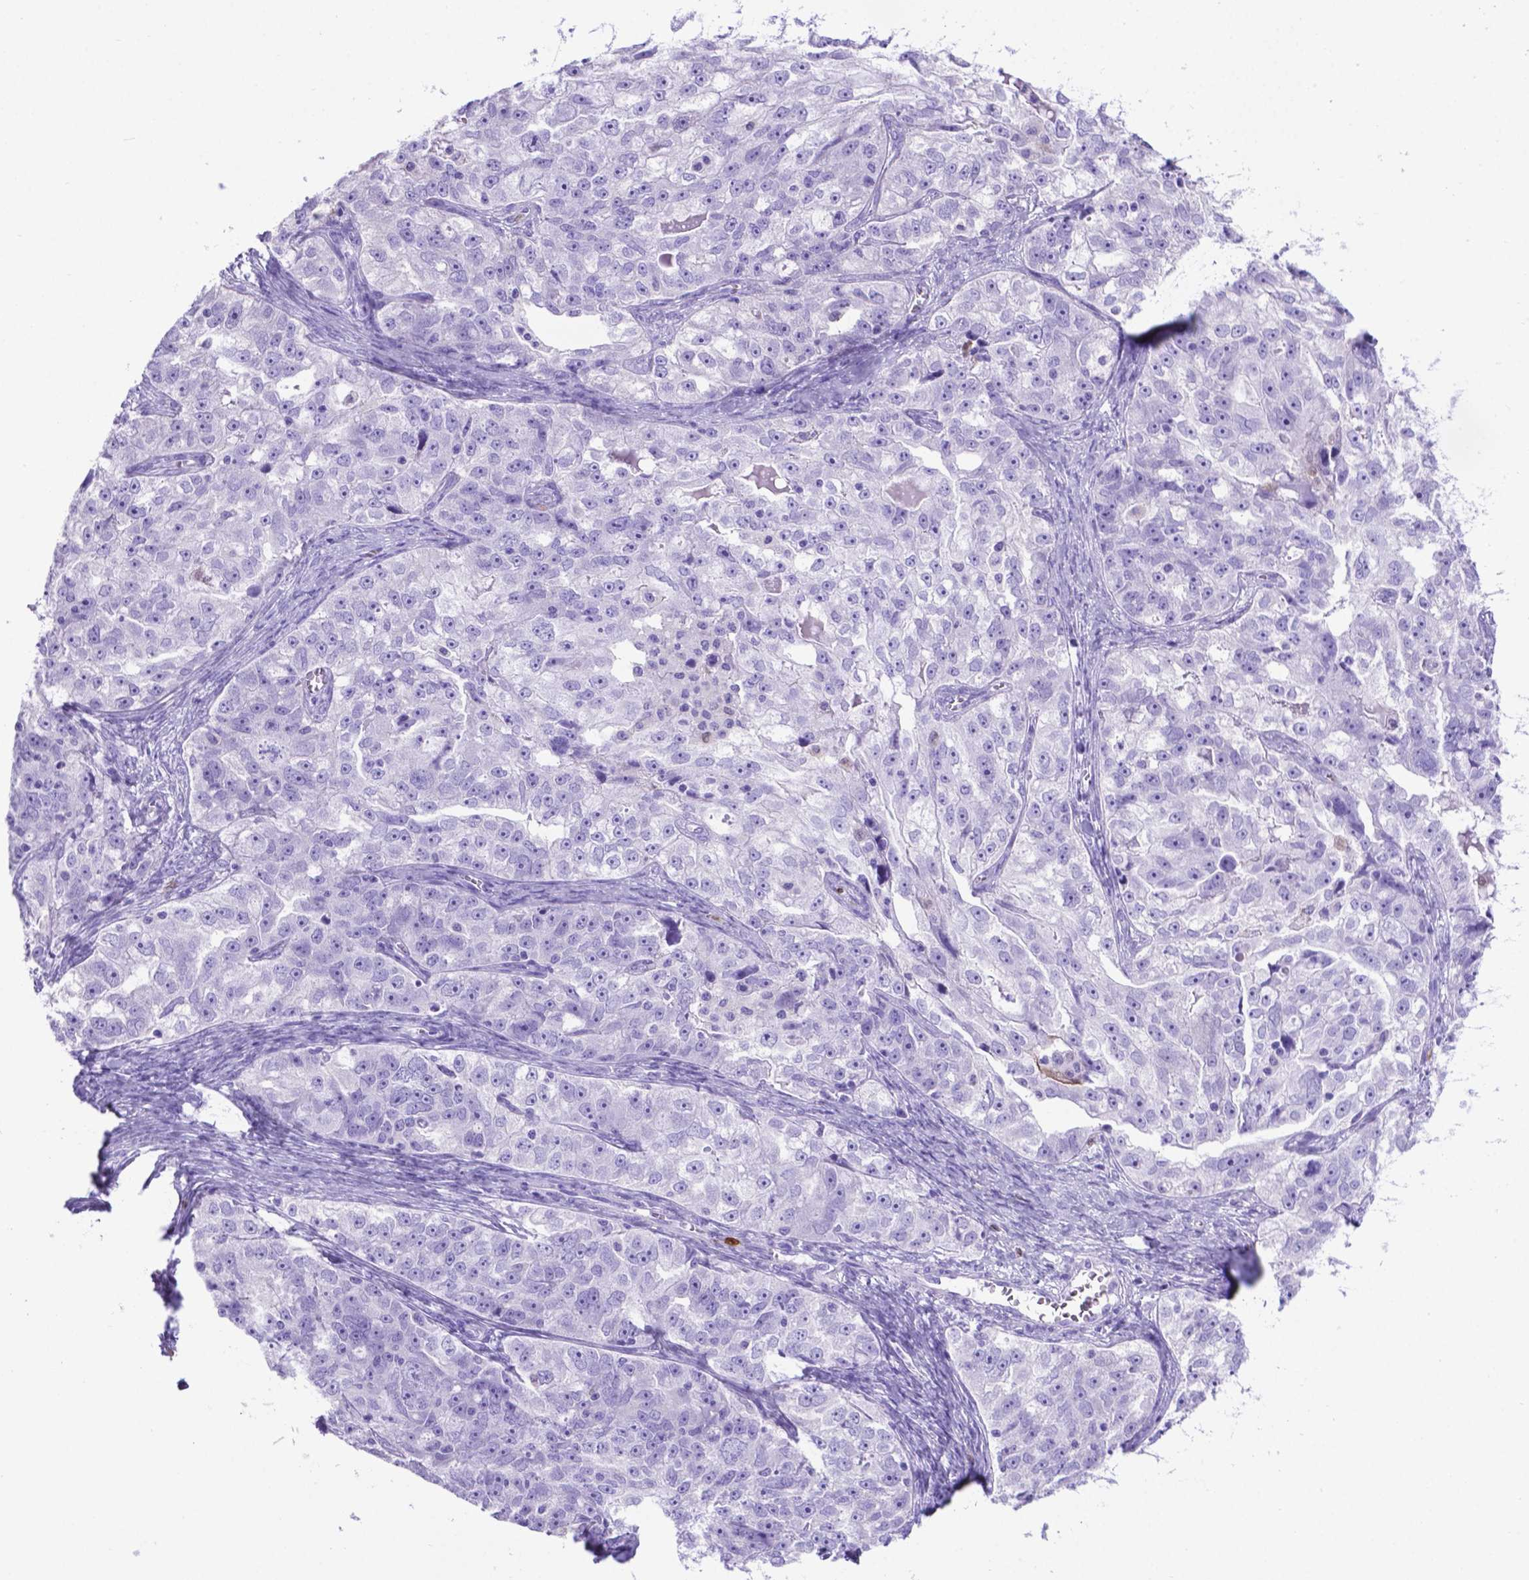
{"staining": {"intensity": "negative", "quantity": "none", "location": "none"}, "tissue": "ovarian cancer", "cell_type": "Tumor cells", "image_type": "cancer", "snomed": [{"axis": "morphology", "description": "Cystadenocarcinoma, serous, NOS"}, {"axis": "topography", "description": "Ovary"}], "caption": "IHC photomicrograph of neoplastic tissue: serous cystadenocarcinoma (ovarian) stained with DAB (3,3'-diaminobenzidine) shows no significant protein expression in tumor cells.", "gene": "LZTR1", "patient": {"sex": "female", "age": 51}}